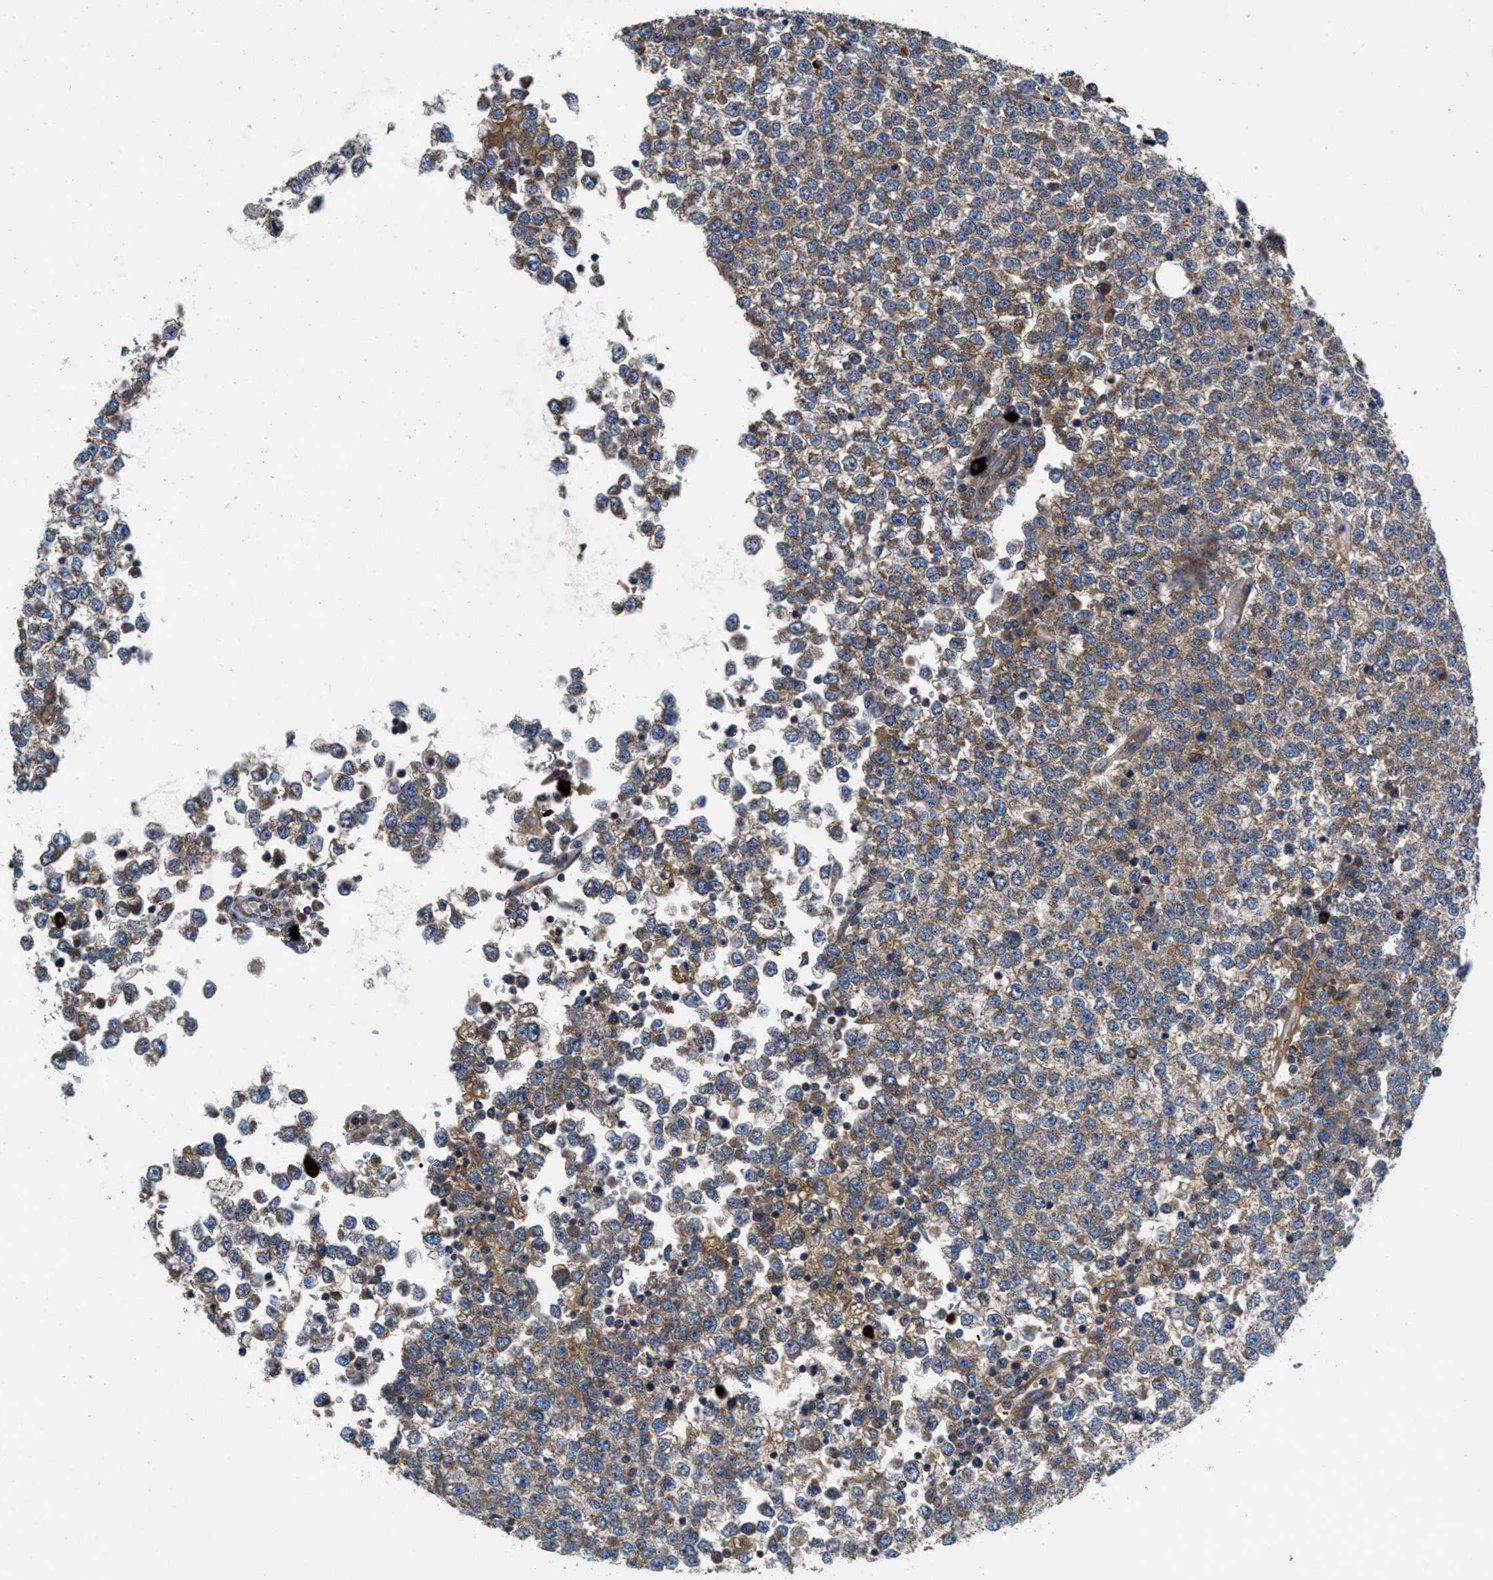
{"staining": {"intensity": "moderate", "quantity": ">75%", "location": "cytoplasmic/membranous"}, "tissue": "testis cancer", "cell_type": "Tumor cells", "image_type": "cancer", "snomed": [{"axis": "morphology", "description": "Seminoma, NOS"}, {"axis": "topography", "description": "Testis"}], "caption": "Brown immunohistochemical staining in testis seminoma reveals moderate cytoplasmic/membranous expression in about >75% of tumor cells.", "gene": "GALK1", "patient": {"sex": "male", "age": 65}}